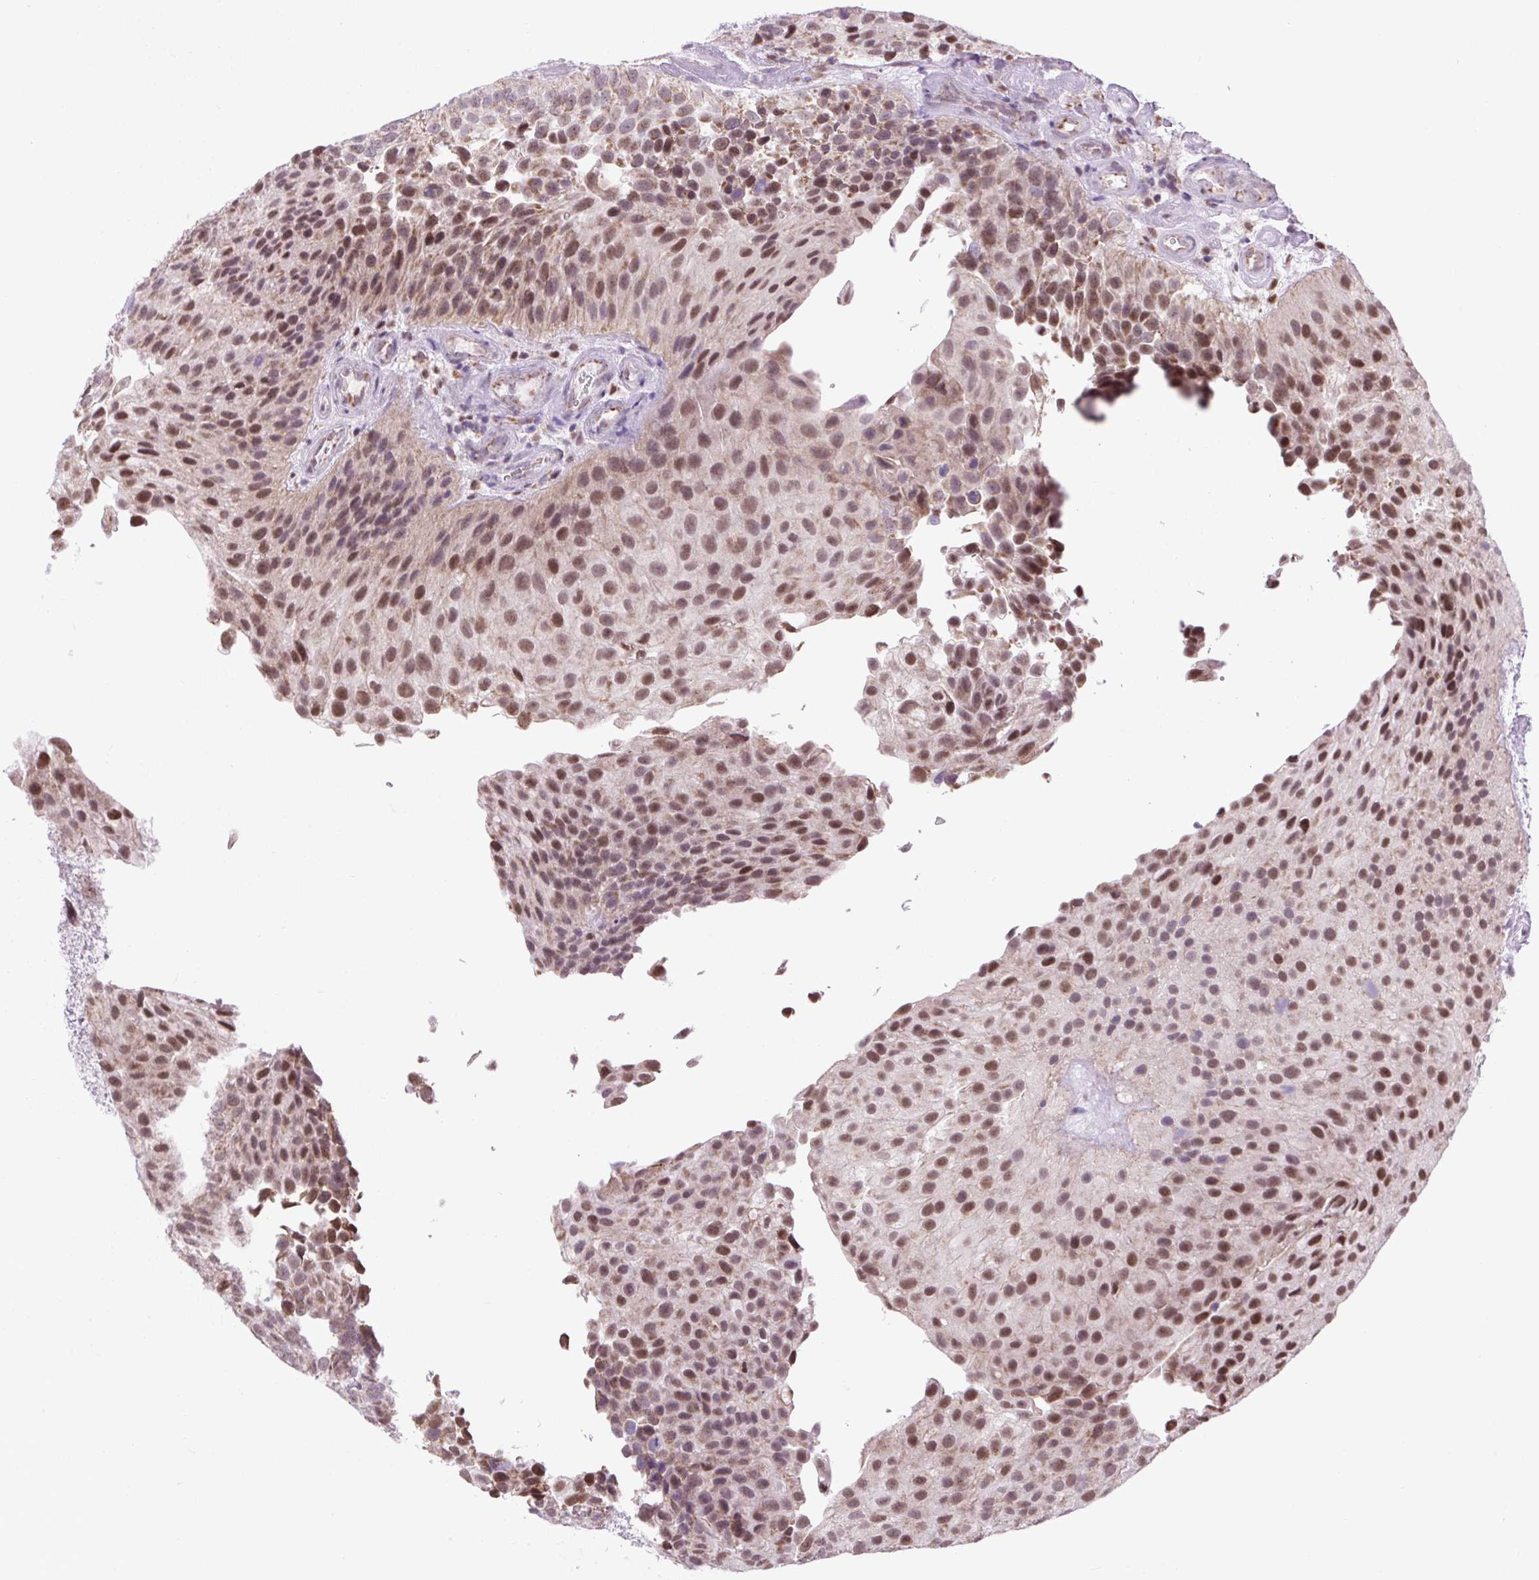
{"staining": {"intensity": "moderate", "quantity": ">75%", "location": "cytoplasmic/membranous,nuclear"}, "tissue": "urothelial cancer", "cell_type": "Tumor cells", "image_type": "cancer", "snomed": [{"axis": "morphology", "description": "Urothelial carcinoma, NOS"}, {"axis": "topography", "description": "Urinary bladder"}], "caption": "Human urothelial cancer stained with a brown dye displays moderate cytoplasmic/membranous and nuclear positive positivity in approximately >75% of tumor cells.", "gene": "SCO2", "patient": {"sex": "male", "age": 87}}